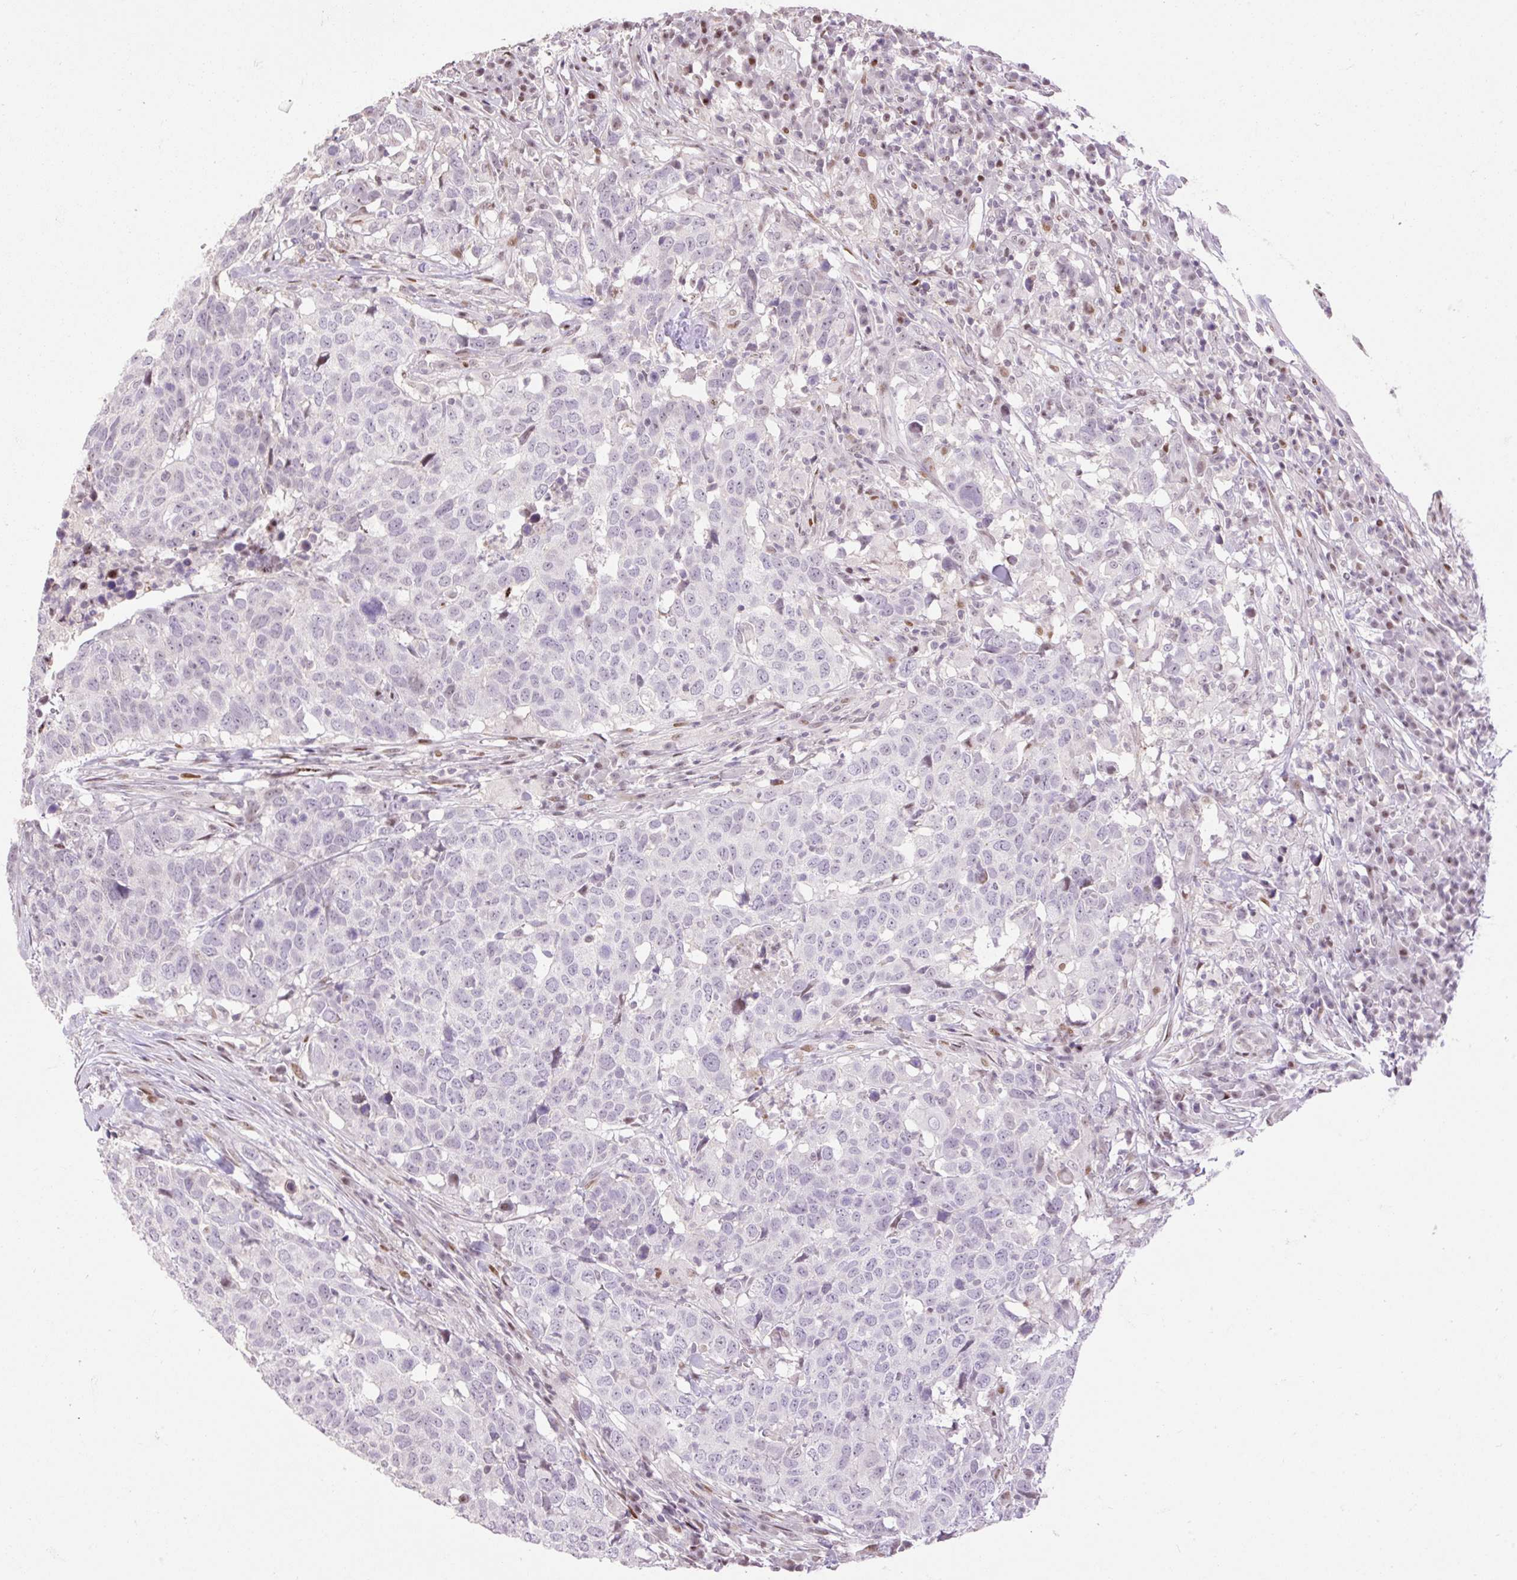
{"staining": {"intensity": "negative", "quantity": "none", "location": "none"}, "tissue": "head and neck cancer", "cell_type": "Tumor cells", "image_type": "cancer", "snomed": [{"axis": "morphology", "description": "Normal tissue, NOS"}, {"axis": "morphology", "description": "Squamous cell carcinoma, NOS"}, {"axis": "topography", "description": "Skeletal muscle"}, {"axis": "topography", "description": "Vascular tissue"}, {"axis": "topography", "description": "Peripheral nerve tissue"}, {"axis": "topography", "description": "Head-Neck"}], "caption": "A micrograph of head and neck cancer stained for a protein reveals no brown staining in tumor cells.", "gene": "RIPPLY3", "patient": {"sex": "male", "age": 66}}